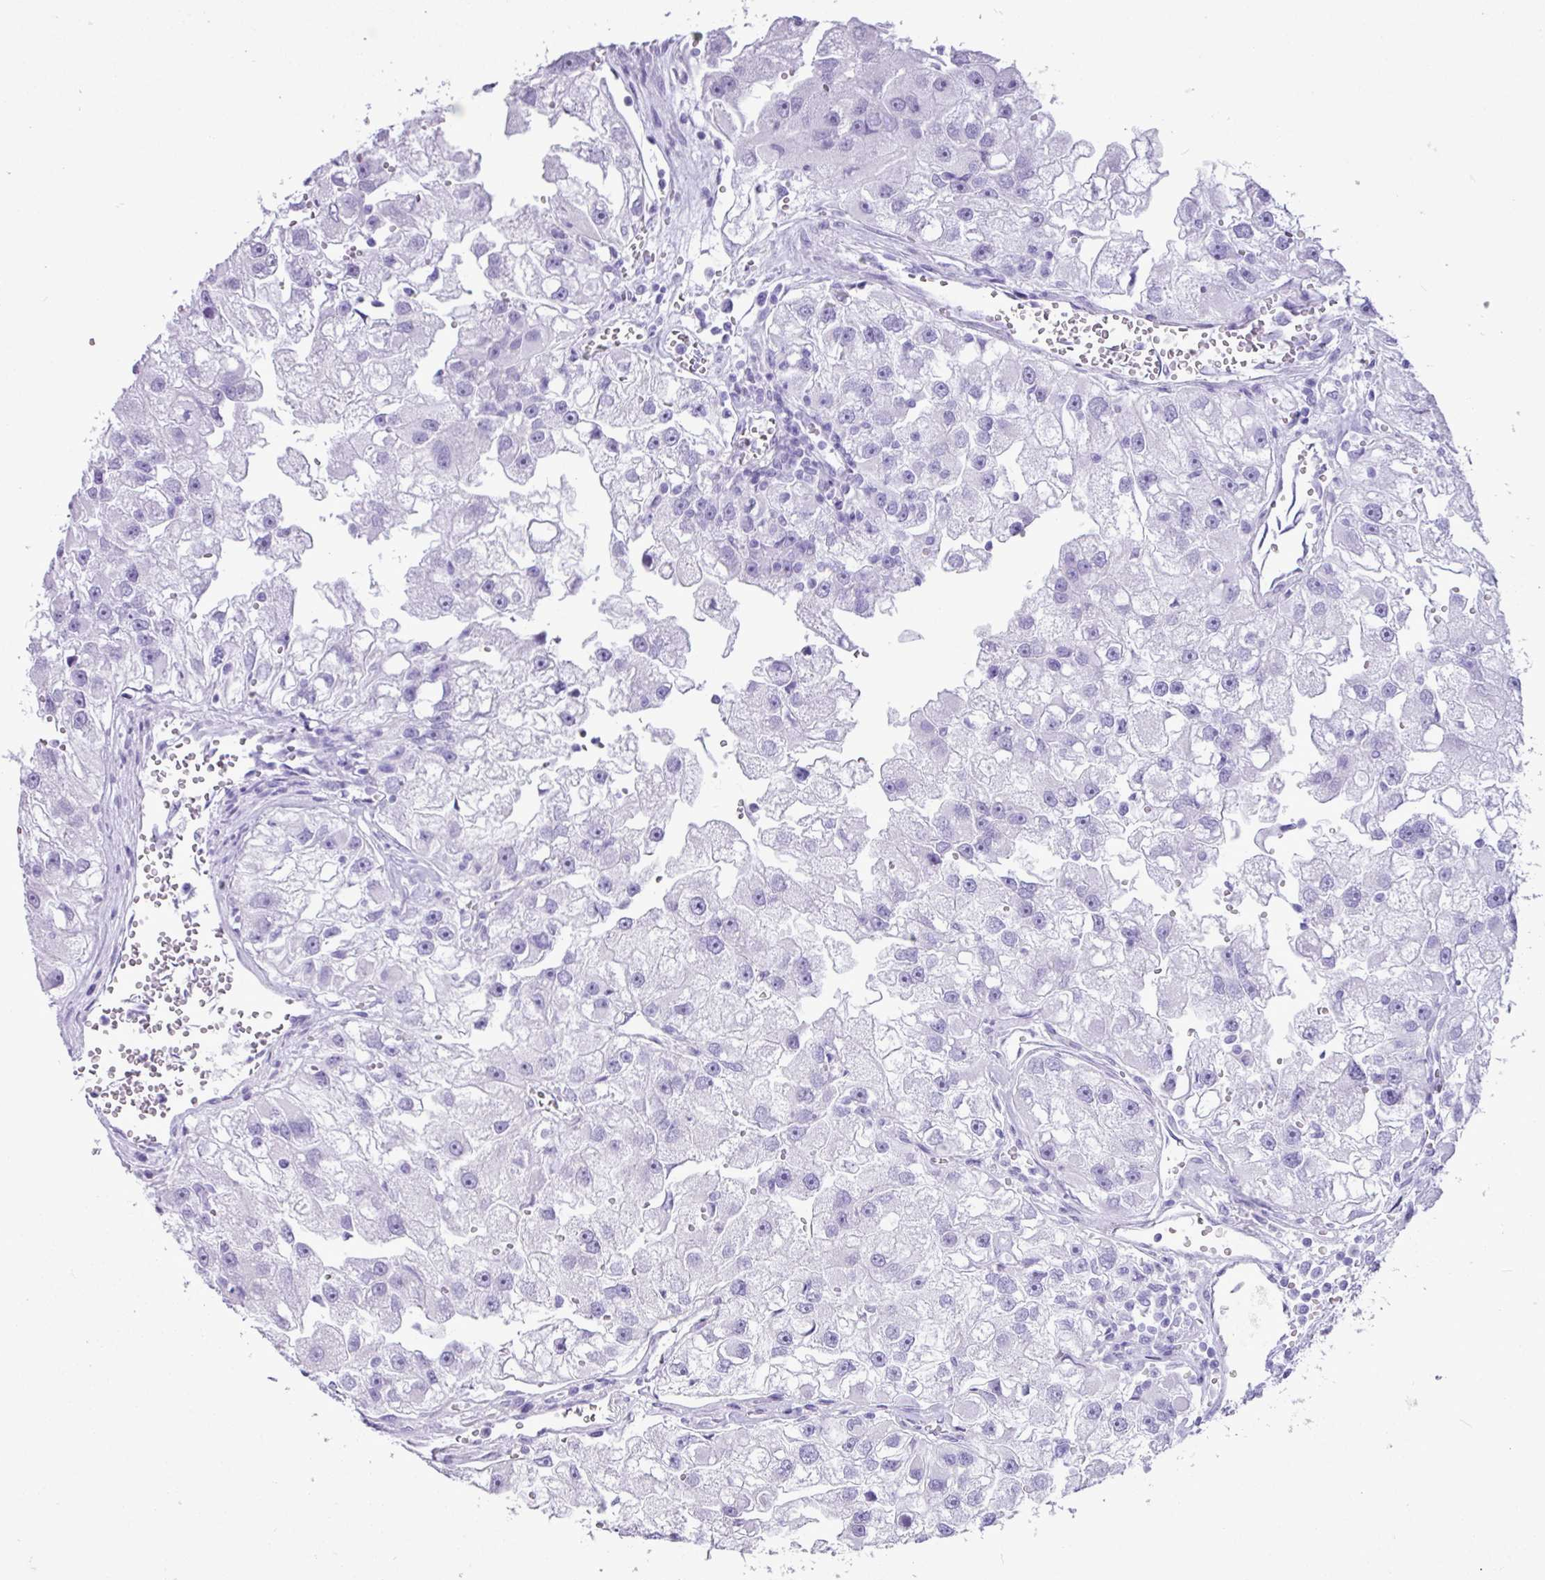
{"staining": {"intensity": "negative", "quantity": "none", "location": "none"}, "tissue": "renal cancer", "cell_type": "Tumor cells", "image_type": "cancer", "snomed": [{"axis": "morphology", "description": "Adenocarcinoma, NOS"}, {"axis": "topography", "description": "Kidney"}], "caption": "Protein analysis of renal cancer (adenocarcinoma) exhibits no significant expression in tumor cells.", "gene": "CKMT2", "patient": {"sex": "male", "age": 63}}